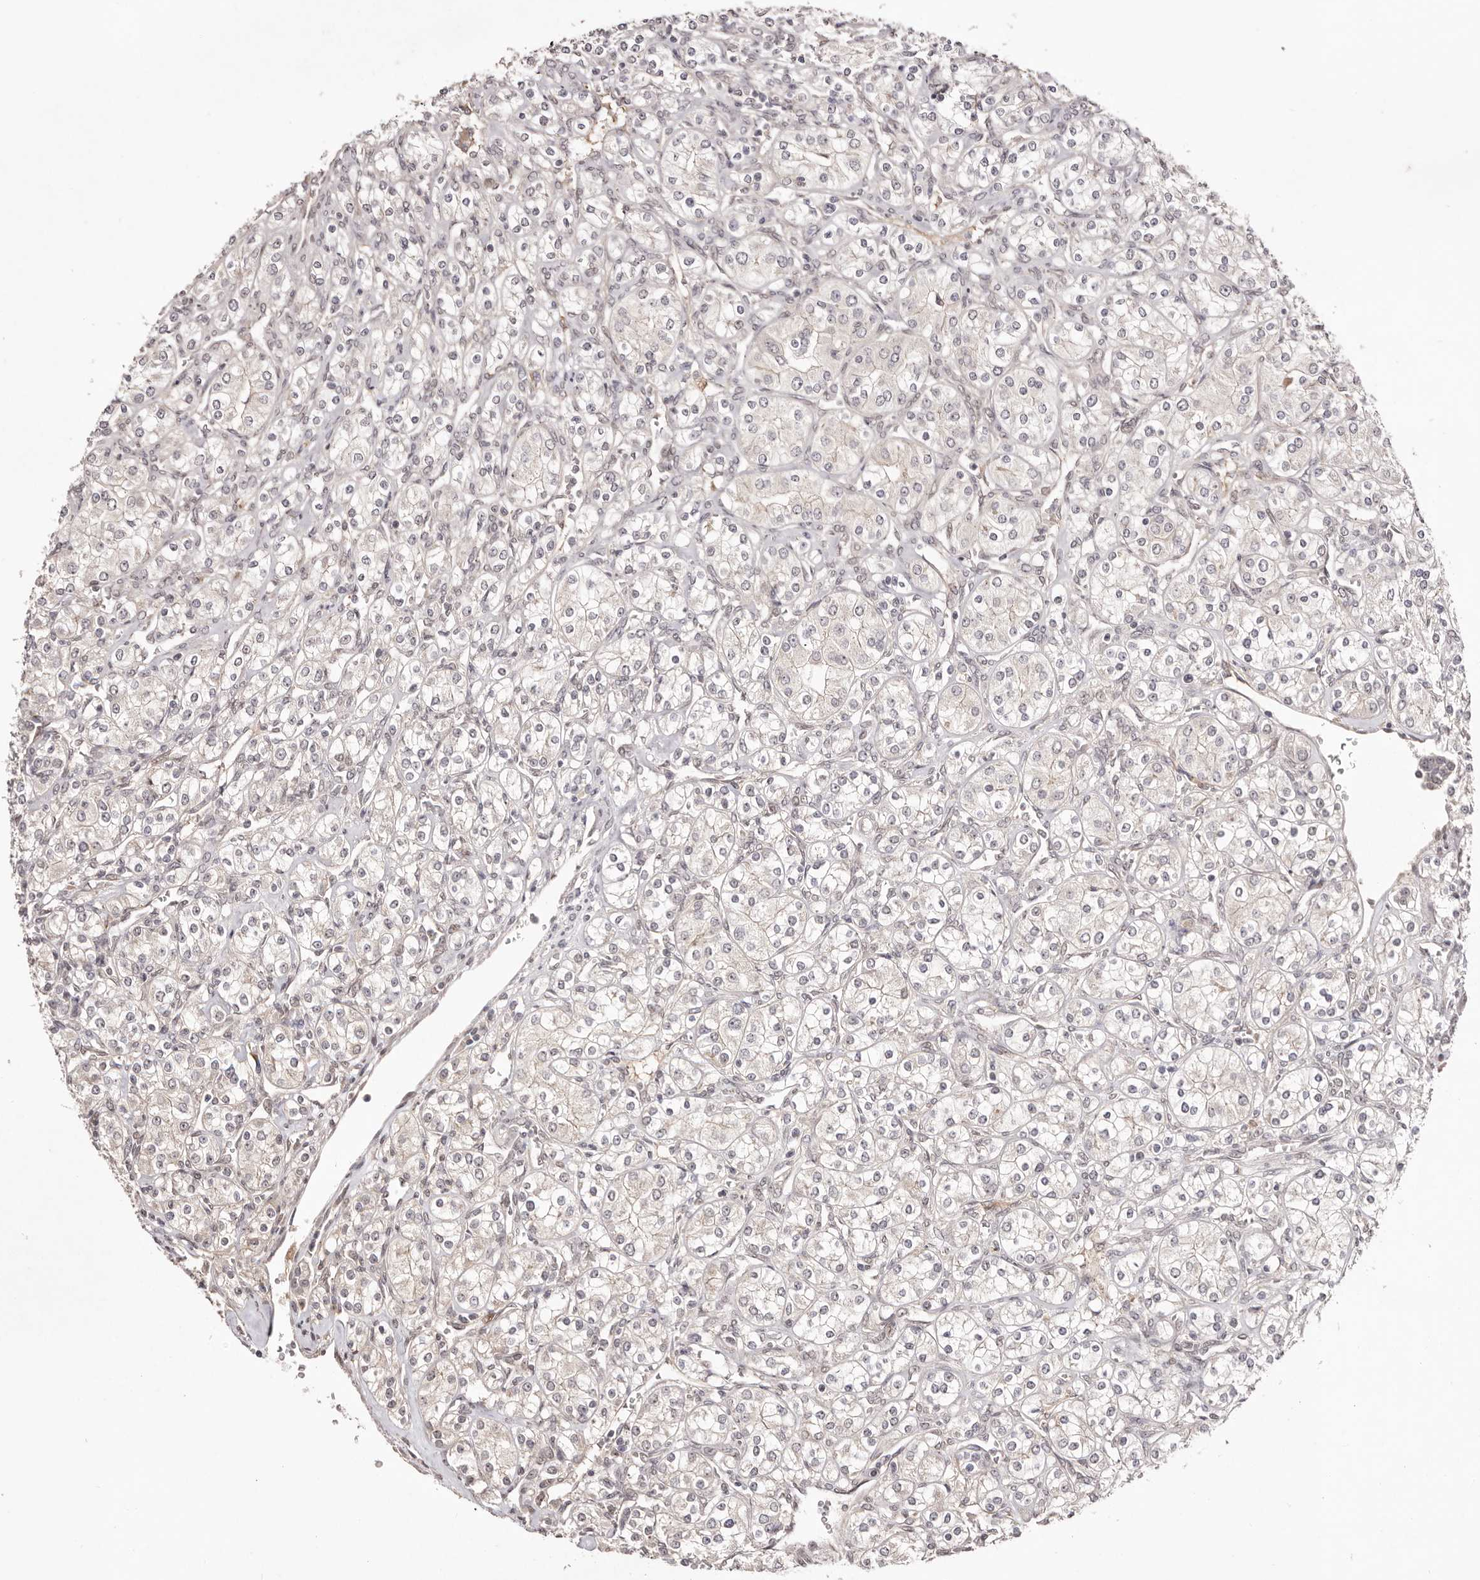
{"staining": {"intensity": "negative", "quantity": "none", "location": "none"}, "tissue": "renal cancer", "cell_type": "Tumor cells", "image_type": "cancer", "snomed": [{"axis": "morphology", "description": "Adenocarcinoma, NOS"}, {"axis": "topography", "description": "Kidney"}], "caption": "Human adenocarcinoma (renal) stained for a protein using immunohistochemistry (IHC) reveals no expression in tumor cells.", "gene": "EGR3", "patient": {"sex": "male", "age": 77}}